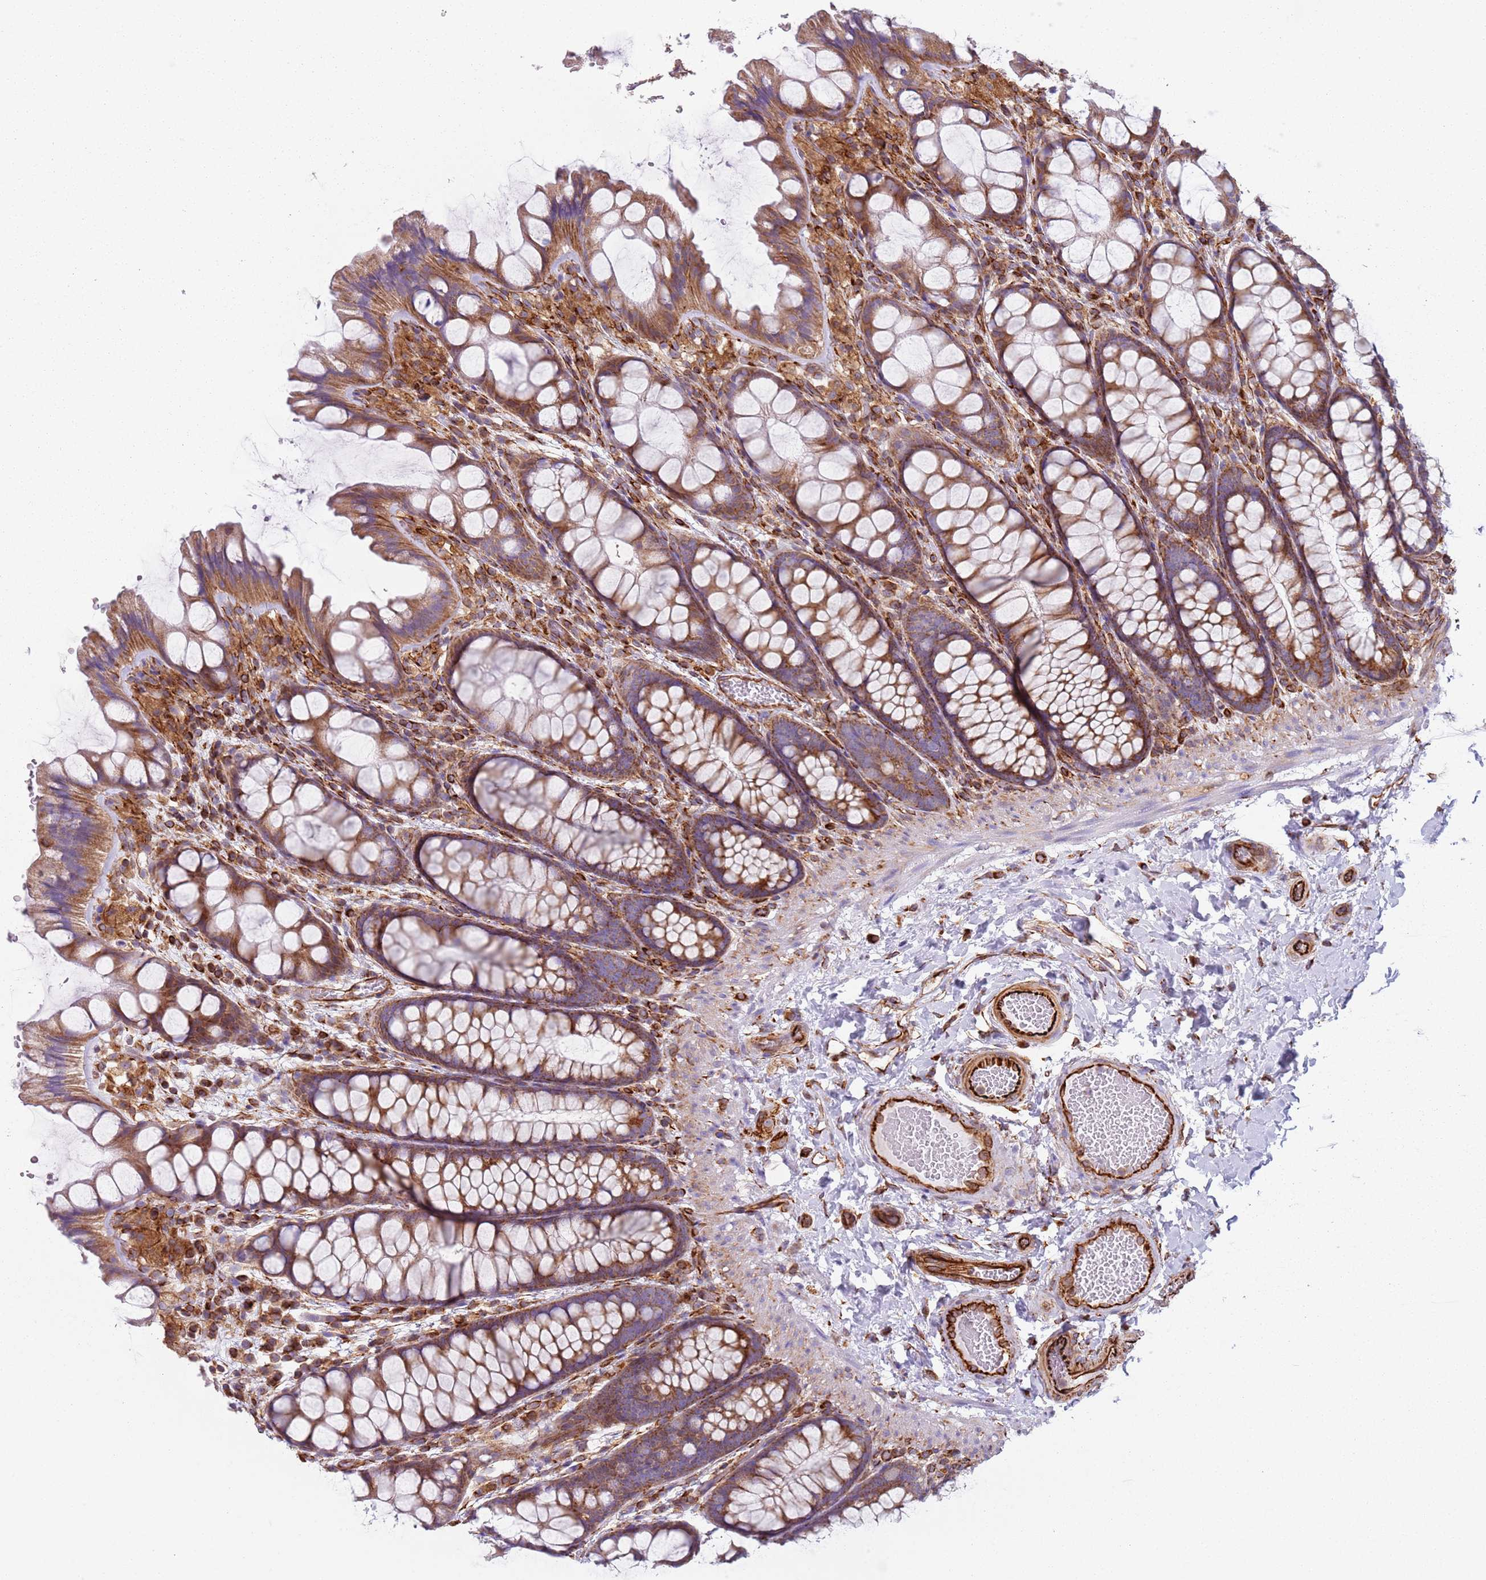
{"staining": {"intensity": "strong", "quantity": ">75%", "location": "cytoplasmic/membranous"}, "tissue": "colon", "cell_type": "Endothelial cells", "image_type": "normal", "snomed": [{"axis": "morphology", "description": "Normal tissue, NOS"}, {"axis": "topography", "description": "Colon"}], "caption": "Immunohistochemical staining of benign human colon exhibits strong cytoplasmic/membranous protein positivity in approximately >75% of endothelial cells.", "gene": "SNAPIN", "patient": {"sex": "male", "age": 47}}